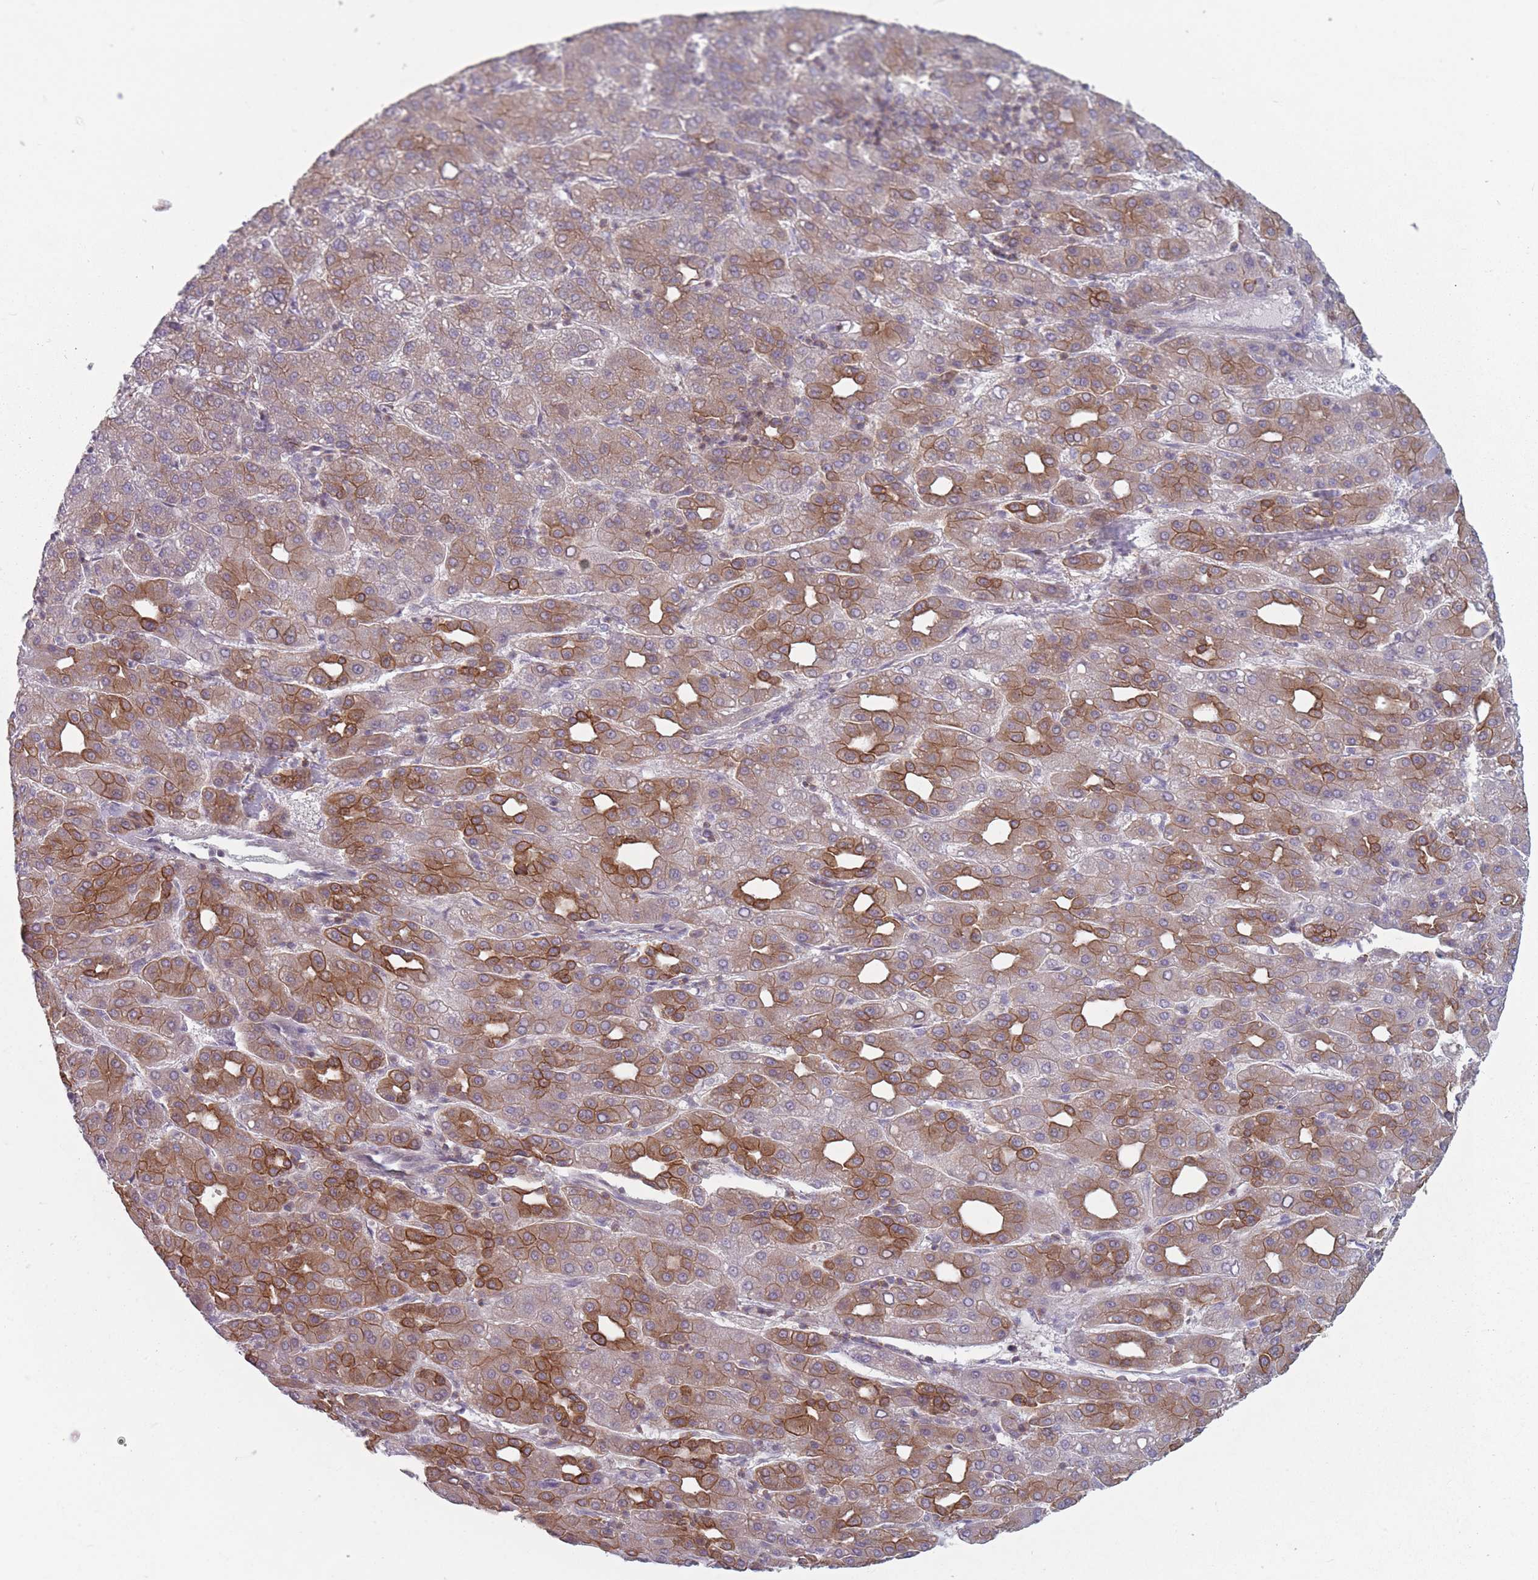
{"staining": {"intensity": "strong", "quantity": "25%-75%", "location": "cytoplasmic/membranous"}, "tissue": "liver cancer", "cell_type": "Tumor cells", "image_type": "cancer", "snomed": [{"axis": "morphology", "description": "Carcinoma, Hepatocellular, NOS"}, {"axis": "topography", "description": "Liver"}], "caption": "IHC of human liver cancer (hepatocellular carcinoma) exhibits high levels of strong cytoplasmic/membranous positivity in about 25%-75% of tumor cells.", "gene": "HSBP1L1", "patient": {"sex": "male", "age": 65}}